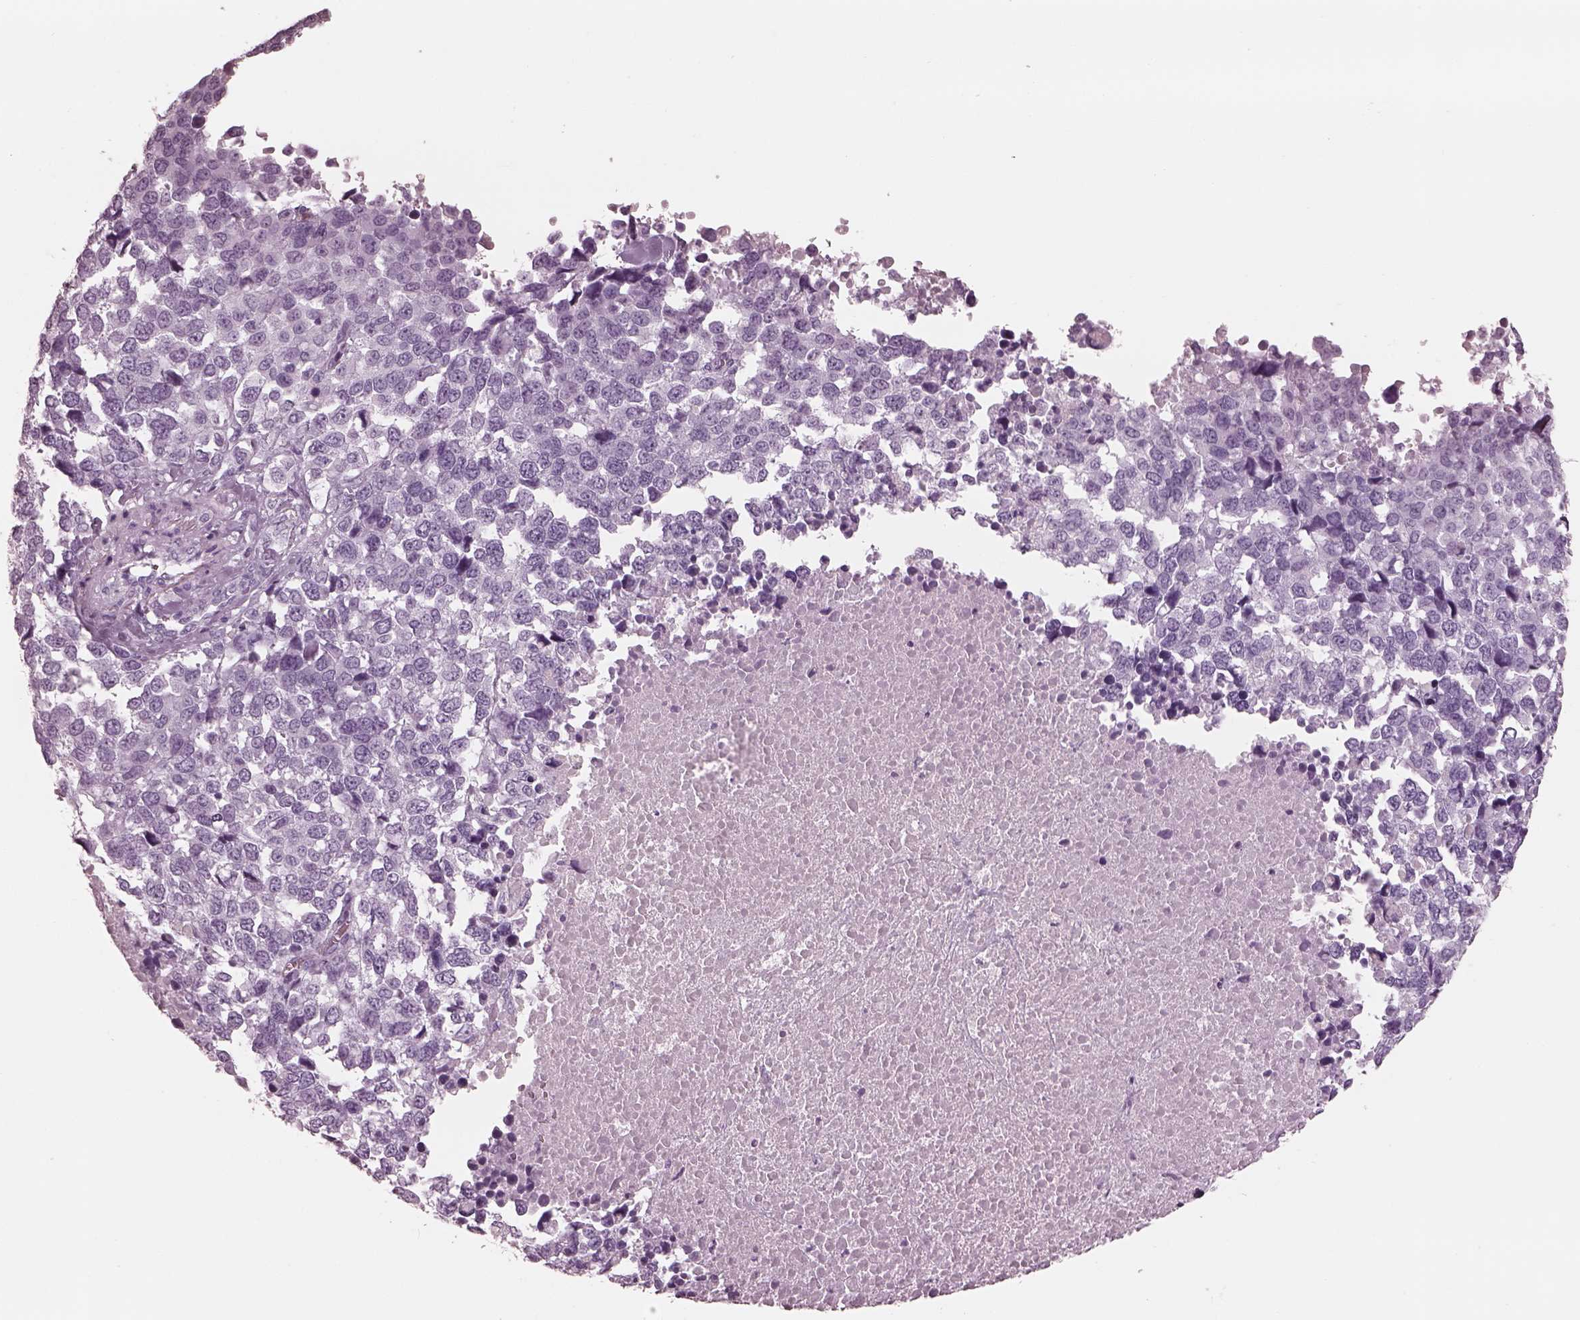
{"staining": {"intensity": "negative", "quantity": "none", "location": "none"}, "tissue": "melanoma", "cell_type": "Tumor cells", "image_type": "cancer", "snomed": [{"axis": "morphology", "description": "Malignant melanoma, Metastatic site"}, {"axis": "topography", "description": "Skin"}], "caption": "Immunohistochemistry (IHC) image of human malignant melanoma (metastatic site) stained for a protein (brown), which shows no expression in tumor cells.", "gene": "FABP9", "patient": {"sex": "male", "age": 84}}